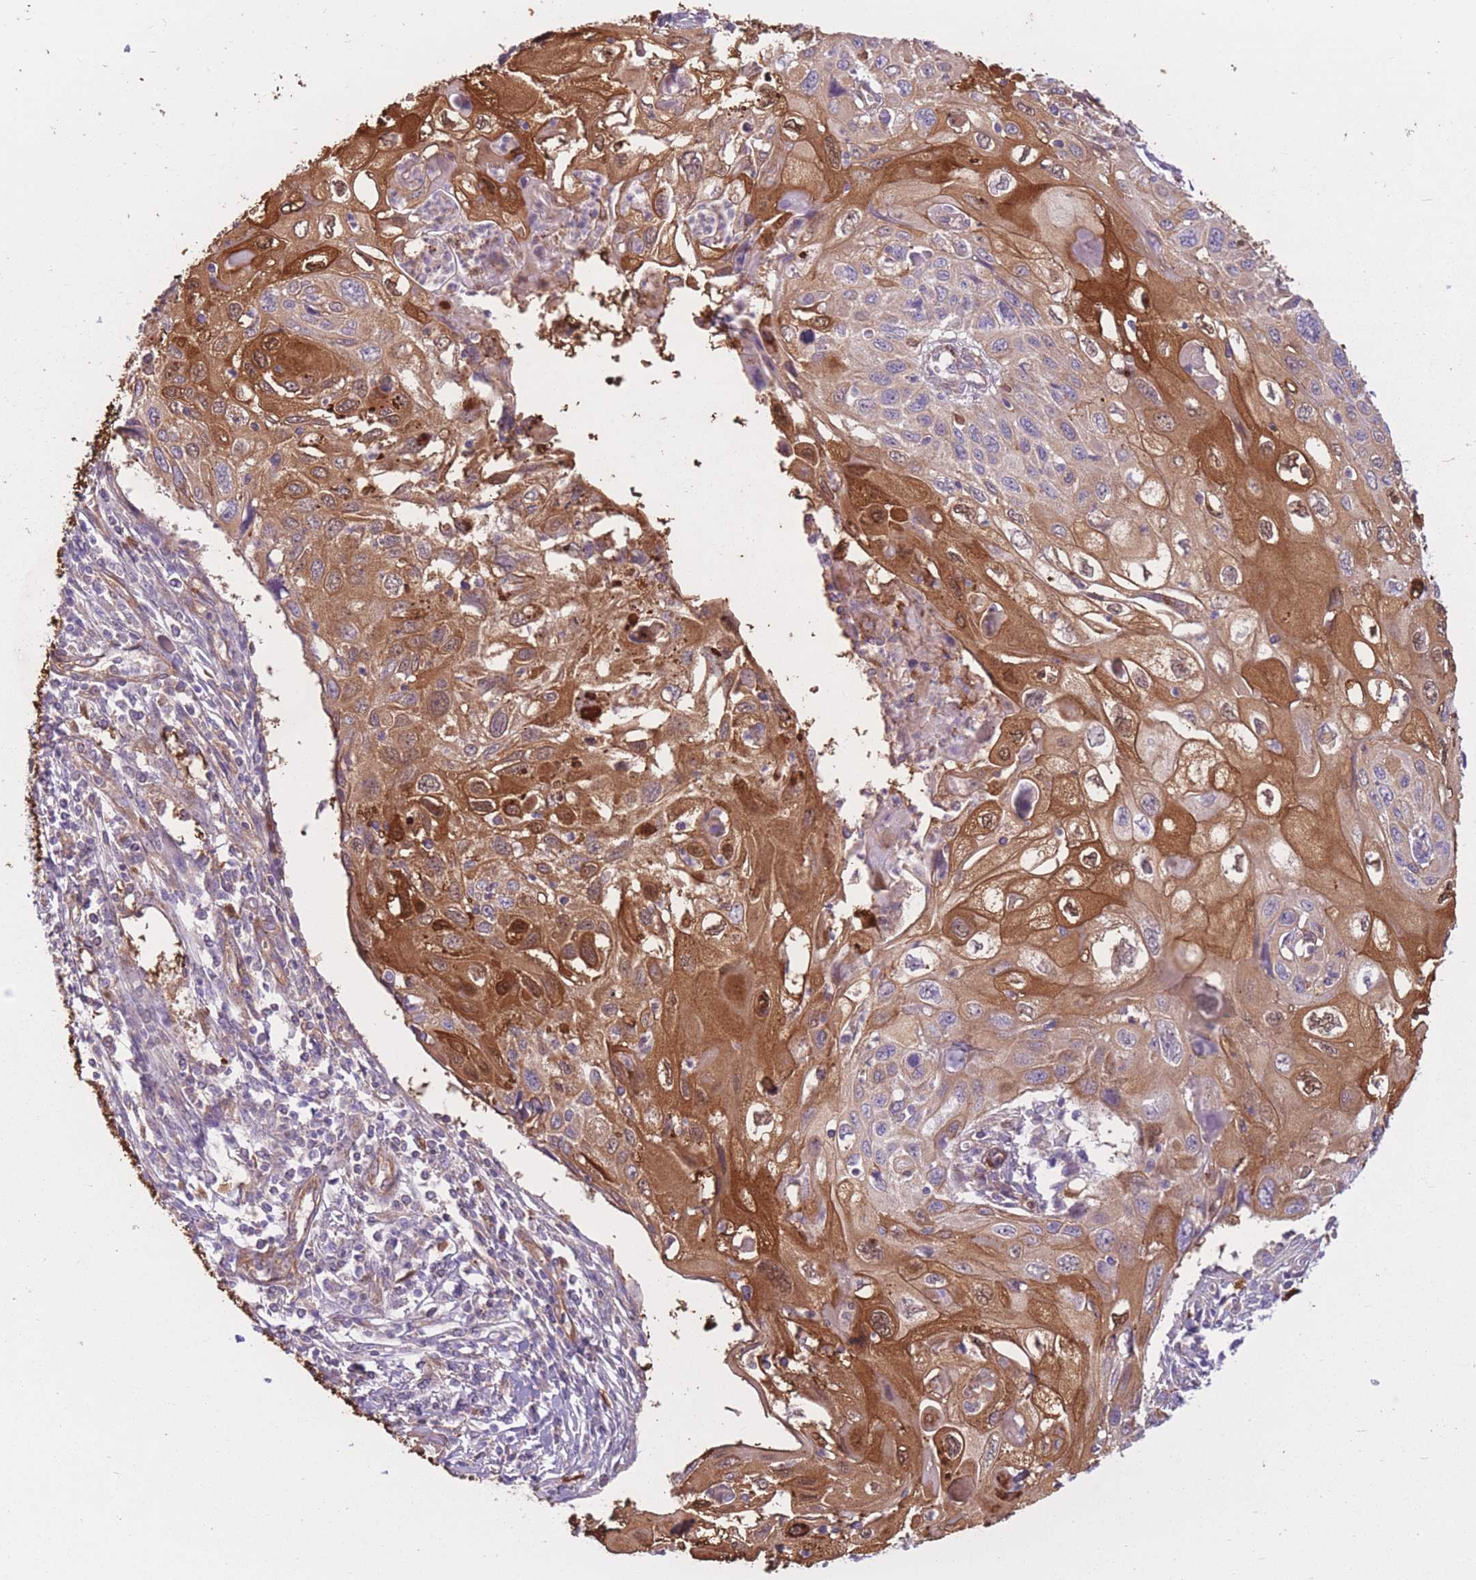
{"staining": {"intensity": "moderate", "quantity": ">75%", "location": "cytoplasmic/membranous,nuclear"}, "tissue": "cervical cancer", "cell_type": "Tumor cells", "image_type": "cancer", "snomed": [{"axis": "morphology", "description": "Squamous cell carcinoma, NOS"}, {"axis": "topography", "description": "Cervix"}], "caption": "A high-resolution photomicrograph shows immunohistochemistry staining of squamous cell carcinoma (cervical), which demonstrates moderate cytoplasmic/membranous and nuclear positivity in about >75% of tumor cells.", "gene": "SERPINB3", "patient": {"sex": "female", "age": 70}}